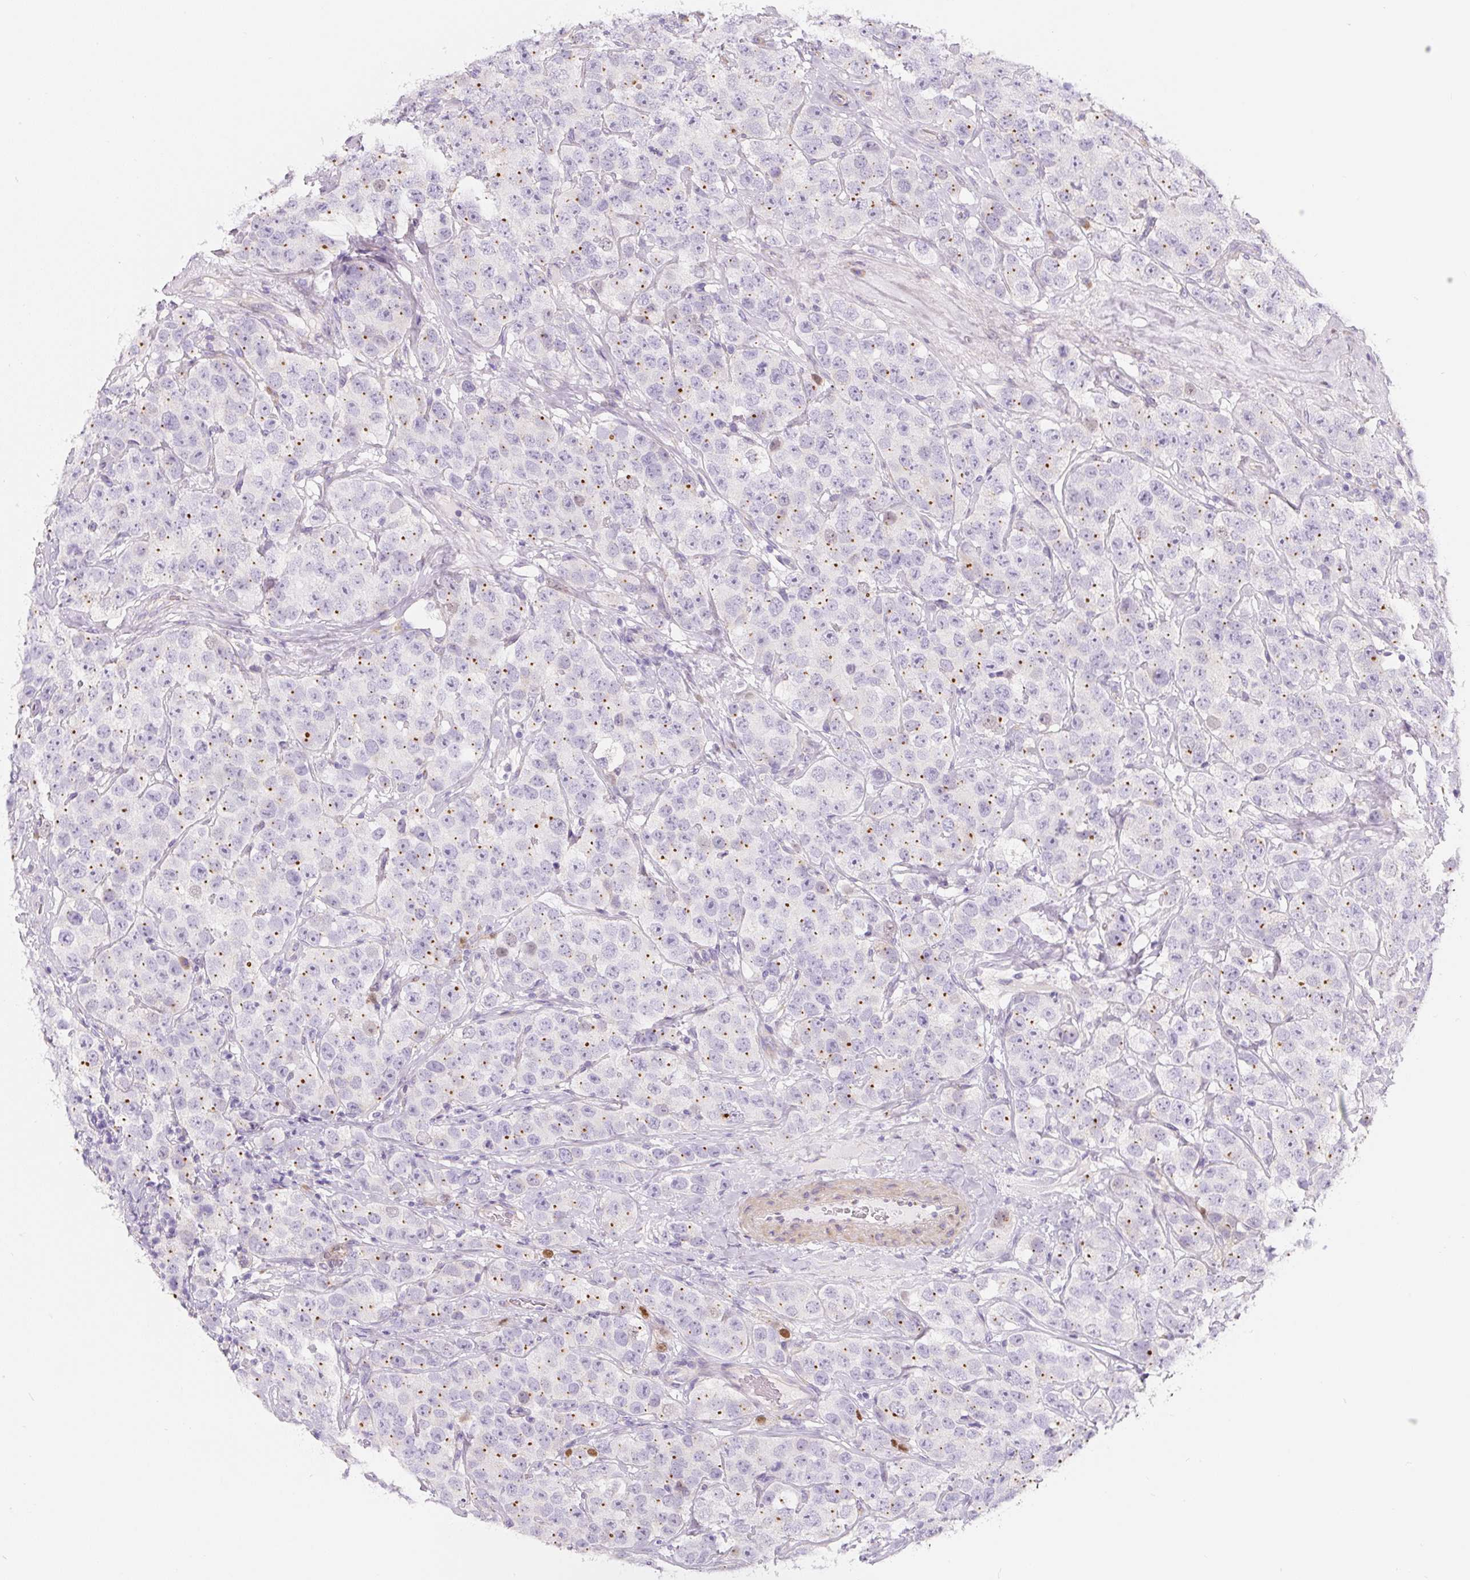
{"staining": {"intensity": "moderate", "quantity": "25%-75%", "location": "cytoplasmic/membranous"}, "tissue": "testis cancer", "cell_type": "Tumor cells", "image_type": "cancer", "snomed": [{"axis": "morphology", "description": "Seminoma, NOS"}, {"axis": "topography", "description": "Testis"}], "caption": "Immunohistochemical staining of human testis seminoma reveals moderate cytoplasmic/membranous protein expression in about 25%-75% of tumor cells.", "gene": "PWWP3B", "patient": {"sex": "male", "age": 28}}